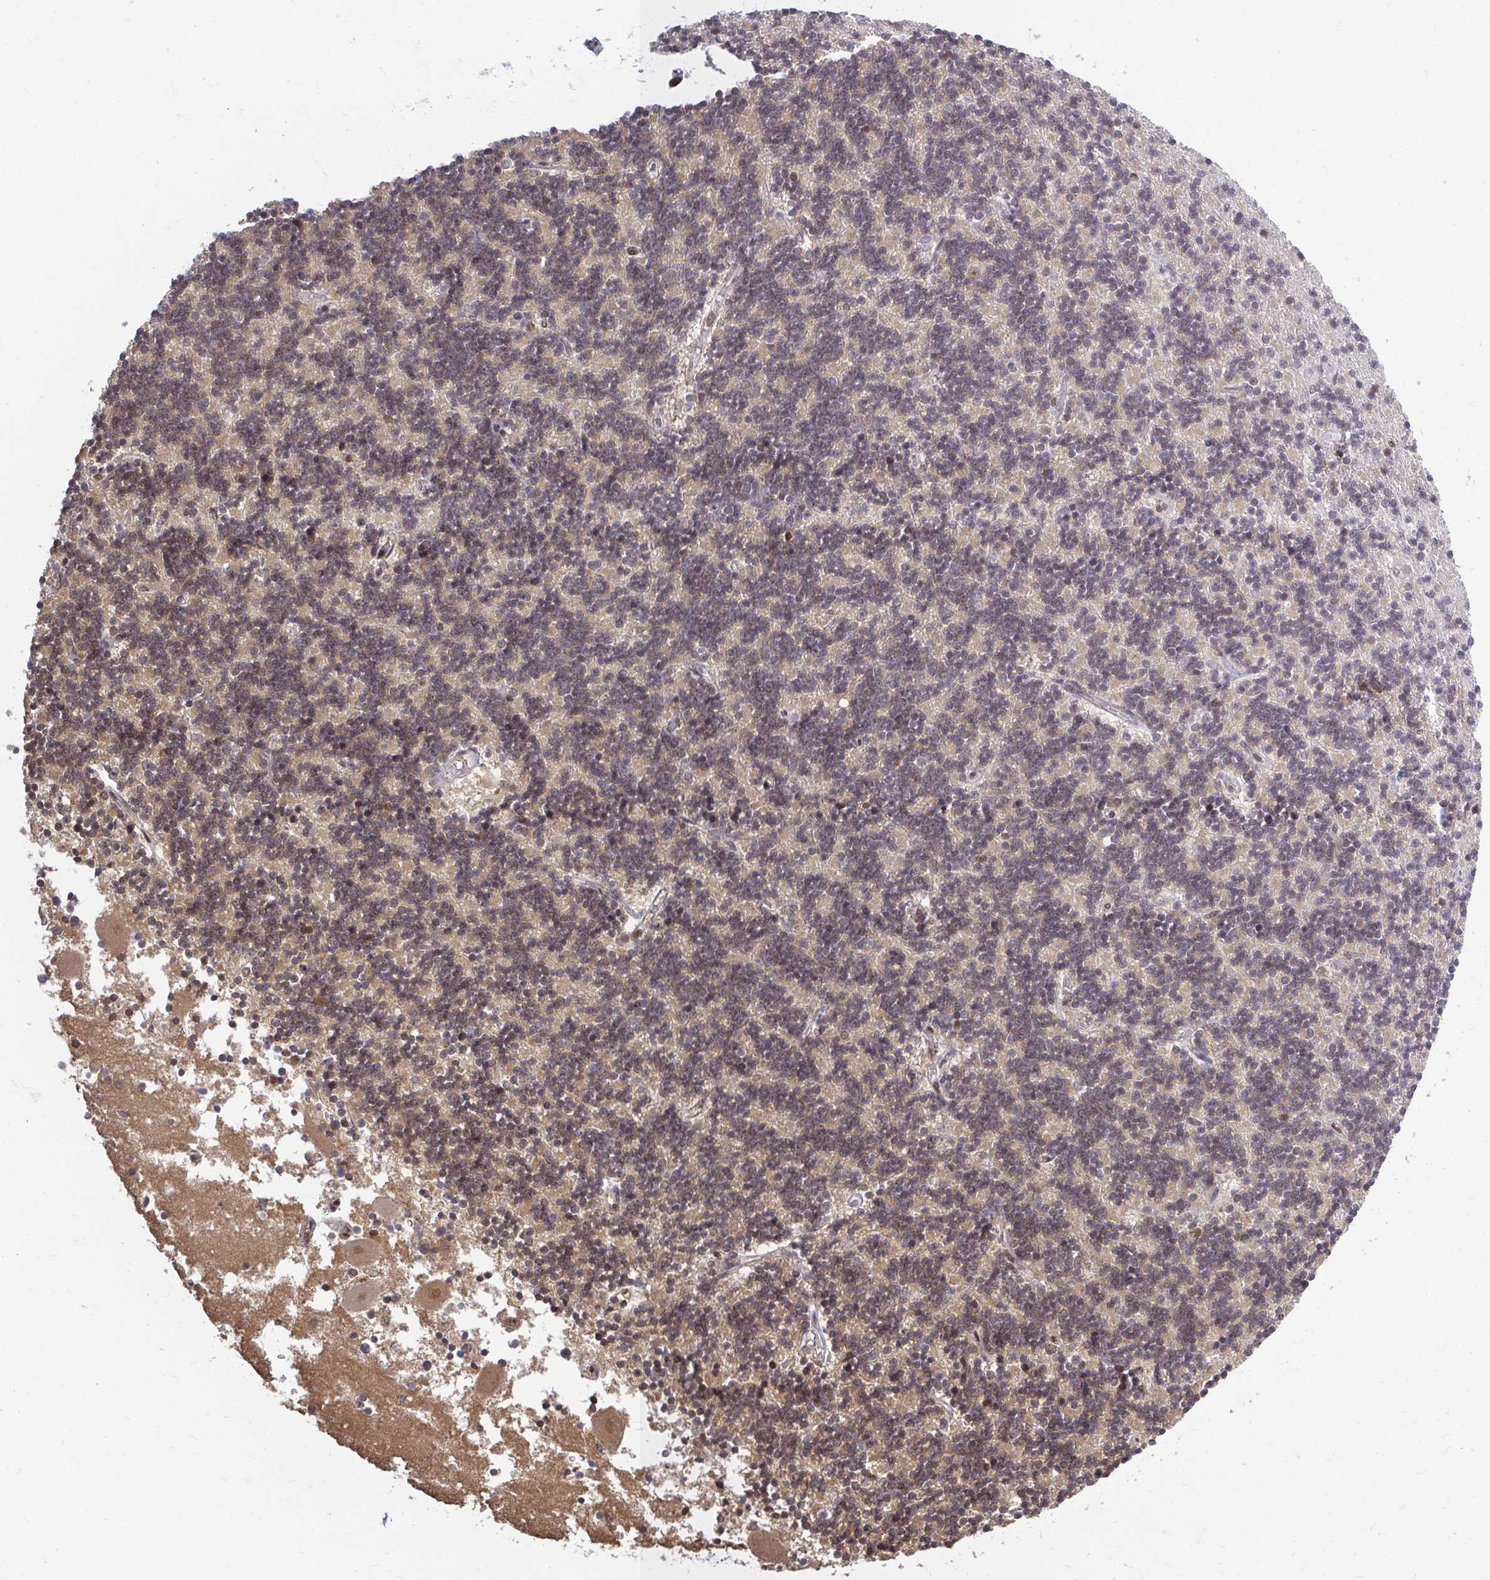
{"staining": {"intensity": "moderate", "quantity": "<25%", "location": "cytoplasmic/membranous,nuclear"}, "tissue": "cerebellum", "cell_type": "Cells in granular layer", "image_type": "normal", "snomed": [{"axis": "morphology", "description": "Normal tissue, NOS"}, {"axis": "topography", "description": "Cerebellum"}], "caption": "The micrograph shows staining of benign cerebellum, revealing moderate cytoplasmic/membranous,nuclear protein positivity (brown color) within cells in granular layer. The staining was performed using DAB (3,3'-diaminobenzidine) to visualize the protein expression in brown, while the nuclei were stained in blue with hematoxylin (Magnification: 20x).", "gene": "XPO1", "patient": {"sex": "male", "age": 54}}